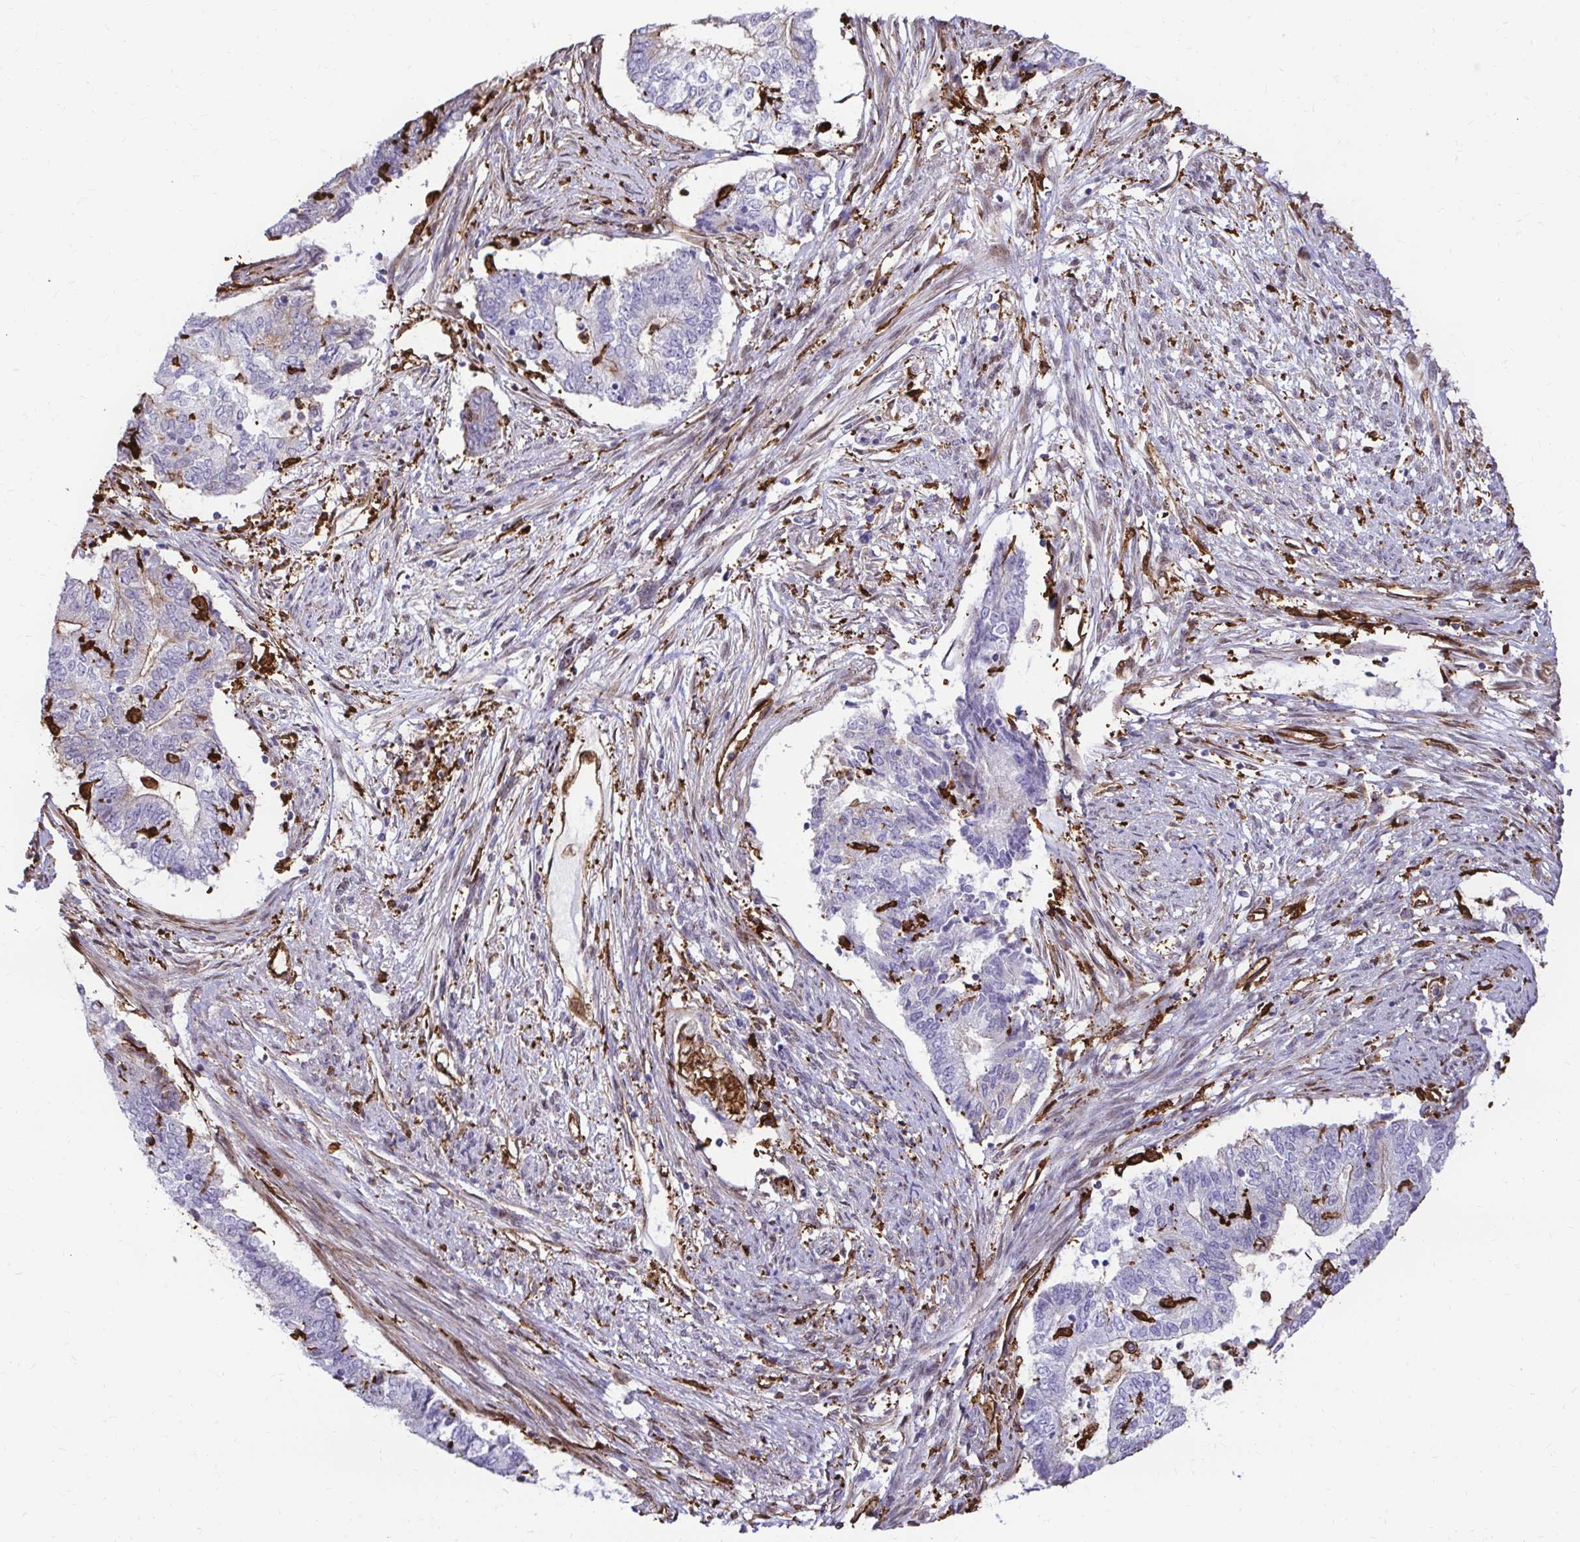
{"staining": {"intensity": "negative", "quantity": "none", "location": "none"}, "tissue": "endometrial cancer", "cell_type": "Tumor cells", "image_type": "cancer", "snomed": [{"axis": "morphology", "description": "Adenocarcinoma, NOS"}, {"axis": "topography", "description": "Endometrium"}], "caption": "A high-resolution photomicrograph shows IHC staining of adenocarcinoma (endometrial), which reveals no significant positivity in tumor cells.", "gene": "GSN", "patient": {"sex": "female", "age": 65}}